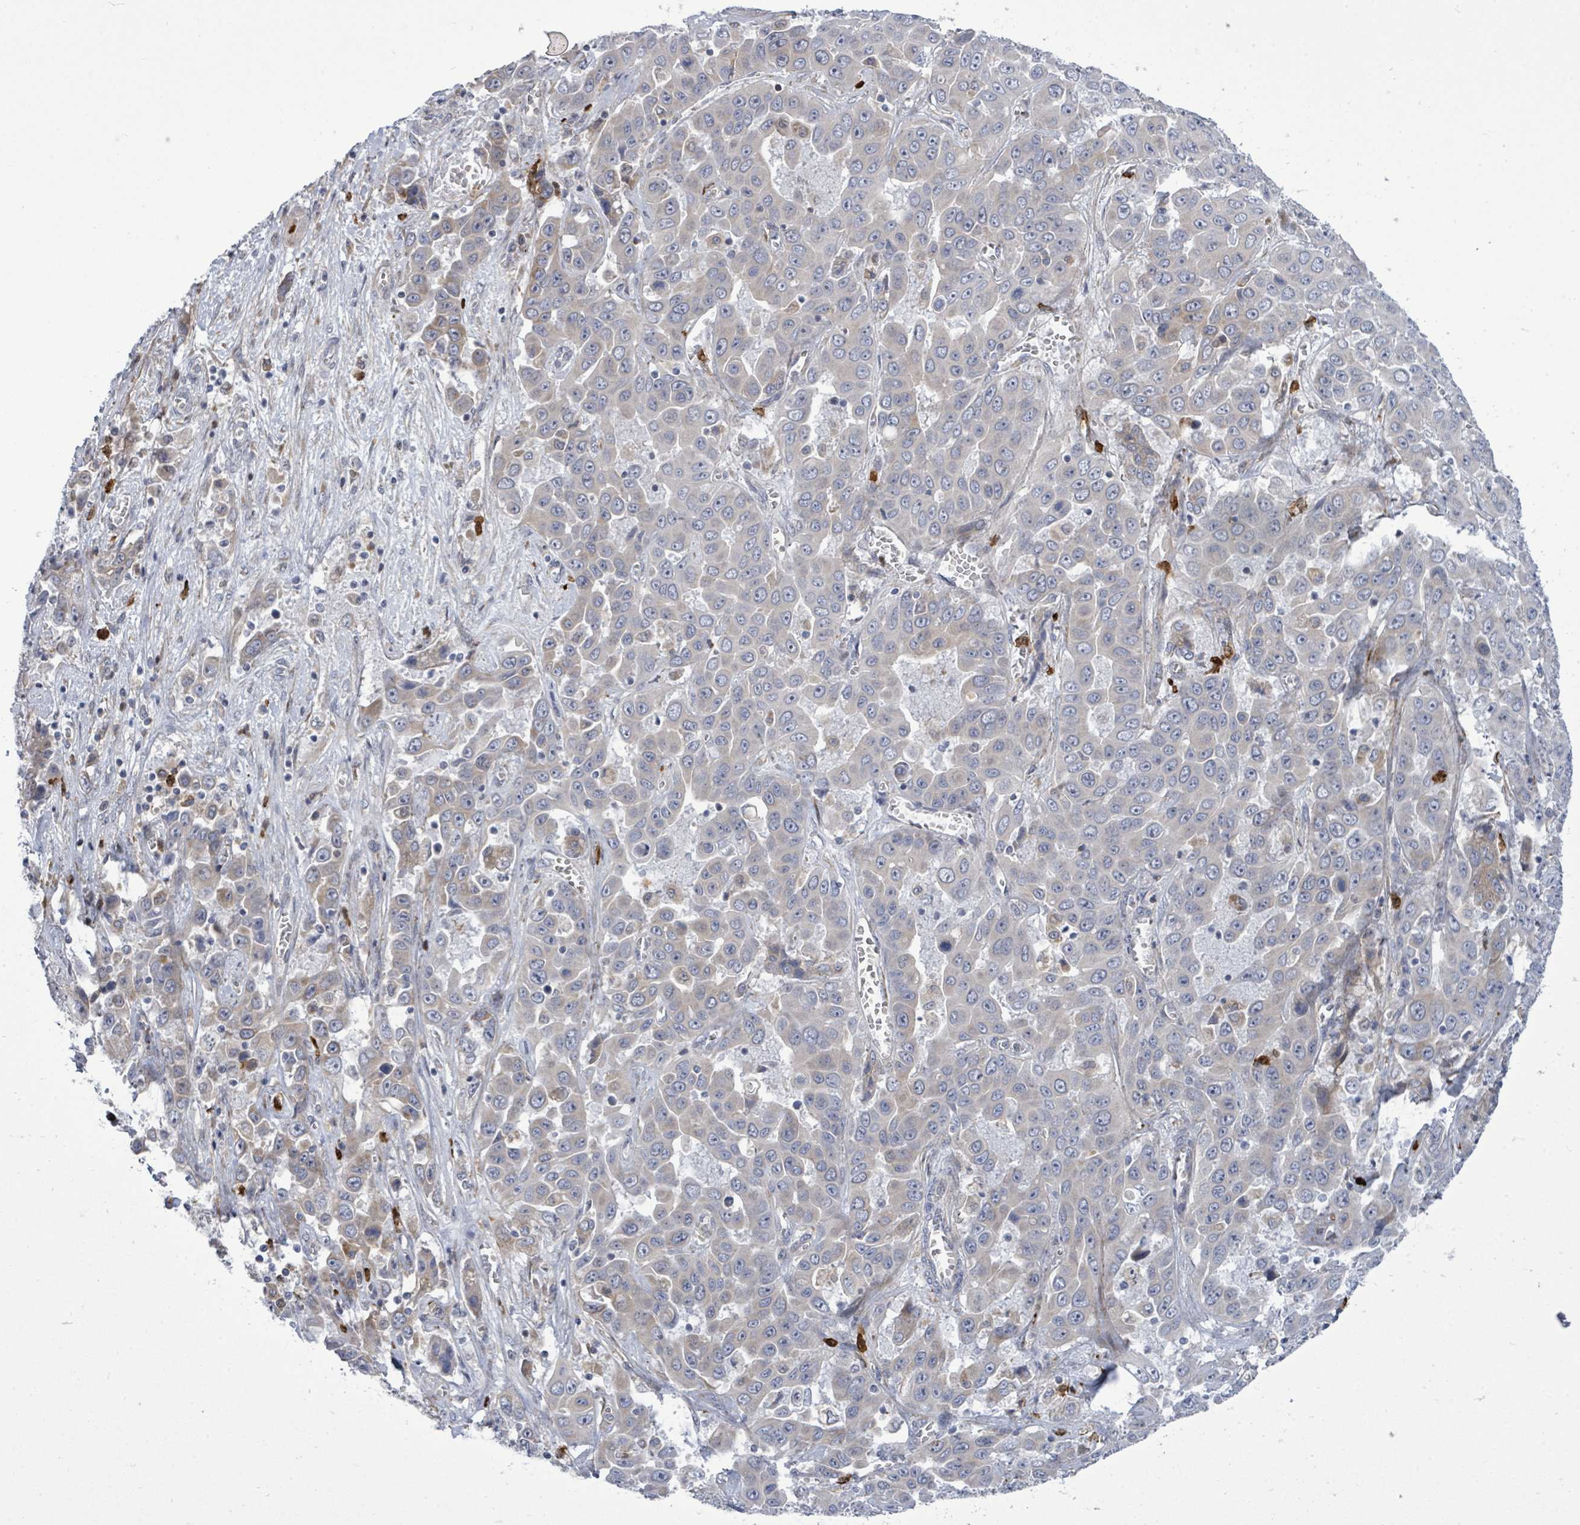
{"staining": {"intensity": "weak", "quantity": "<25%", "location": "cytoplasmic/membranous"}, "tissue": "liver cancer", "cell_type": "Tumor cells", "image_type": "cancer", "snomed": [{"axis": "morphology", "description": "Cholangiocarcinoma"}, {"axis": "topography", "description": "Liver"}], "caption": "Liver cancer (cholangiocarcinoma) stained for a protein using immunohistochemistry reveals no positivity tumor cells.", "gene": "SAR1A", "patient": {"sex": "female", "age": 52}}